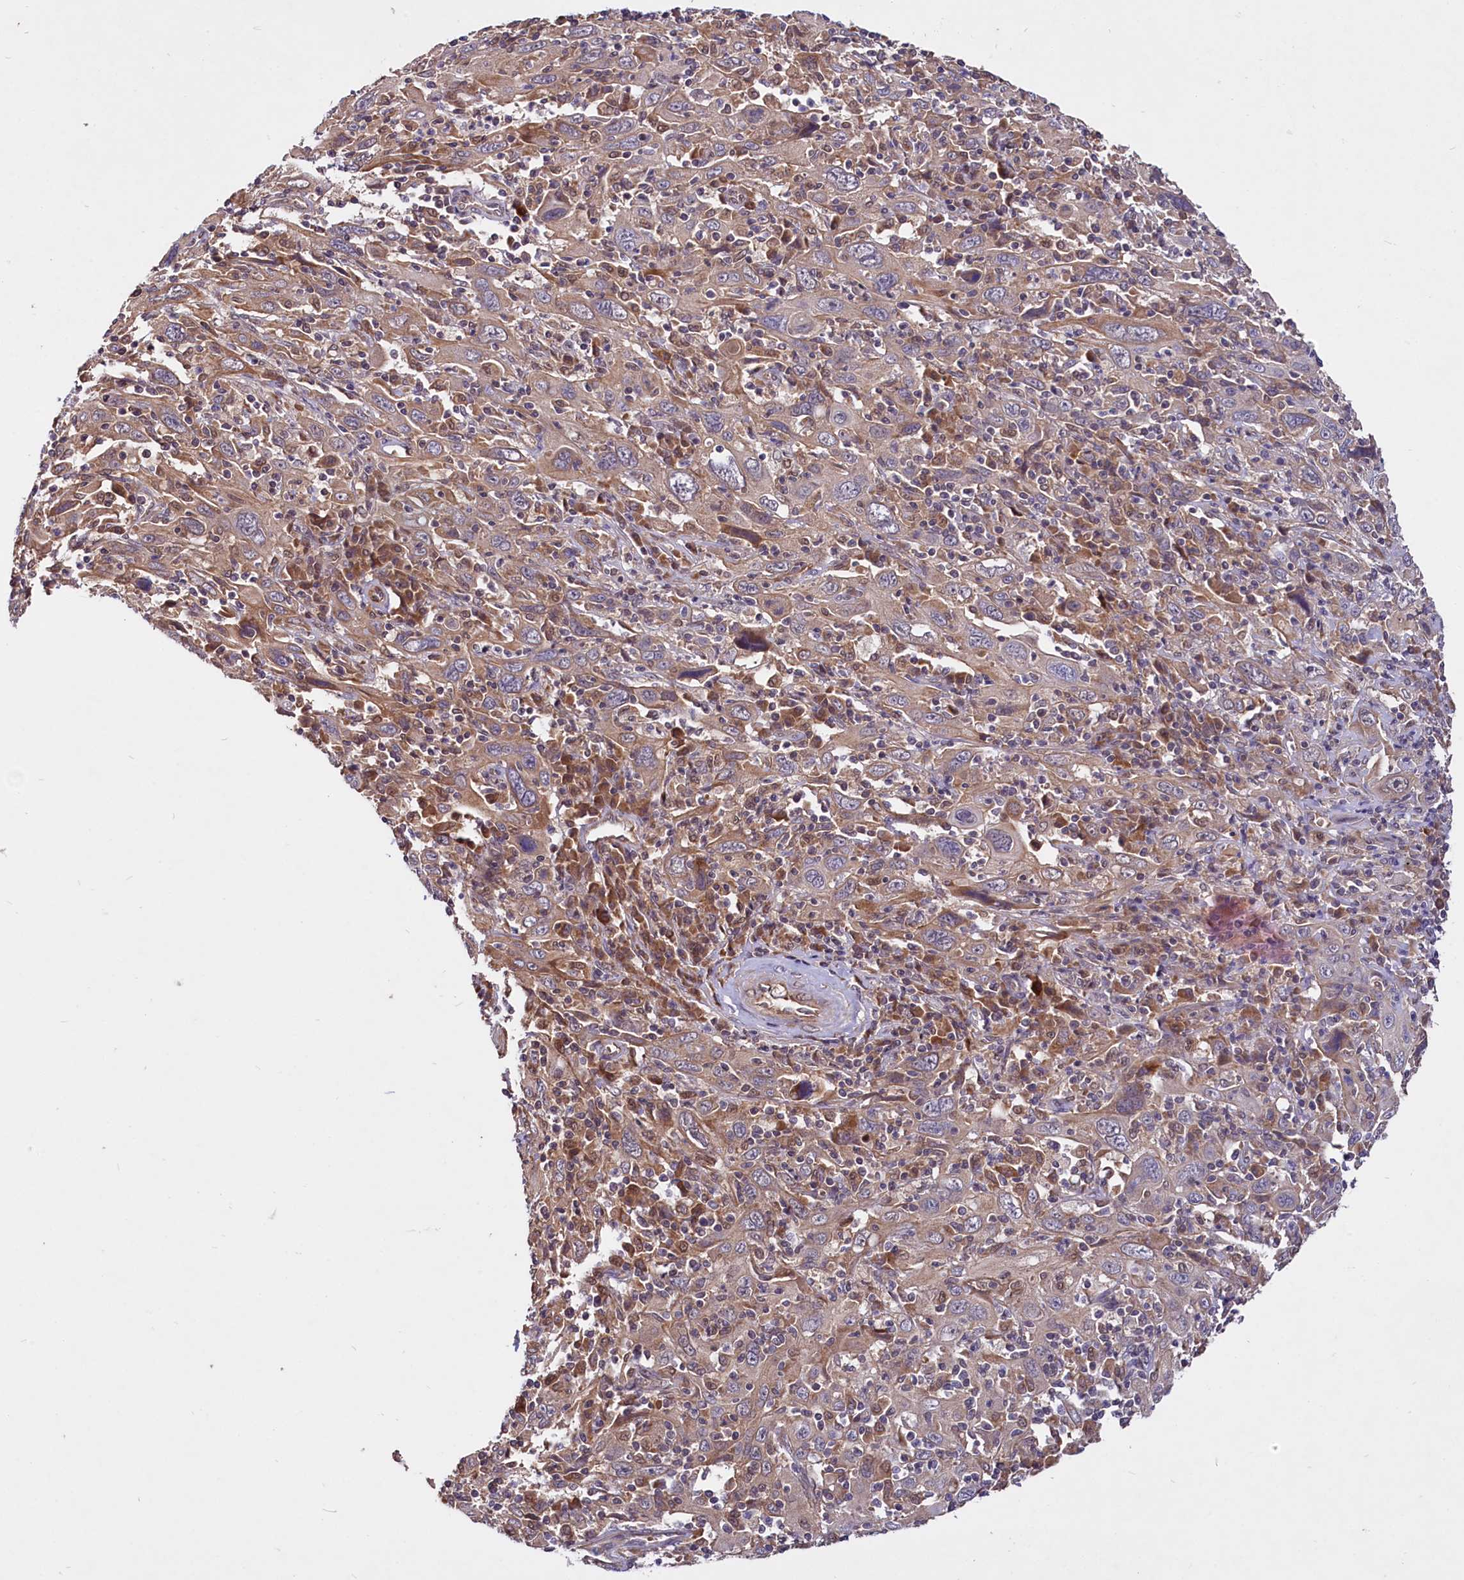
{"staining": {"intensity": "weak", "quantity": ">75%", "location": "cytoplasmic/membranous"}, "tissue": "cervical cancer", "cell_type": "Tumor cells", "image_type": "cancer", "snomed": [{"axis": "morphology", "description": "Squamous cell carcinoma, NOS"}, {"axis": "topography", "description": "Cervix"}], "caption": "Weak cytoplasmic/membranous protein positivity is present in about >75% of tumor cells in cervical cancer.", "gene": "UBE3A", "patient": {"sex": "female", "age": 46}}